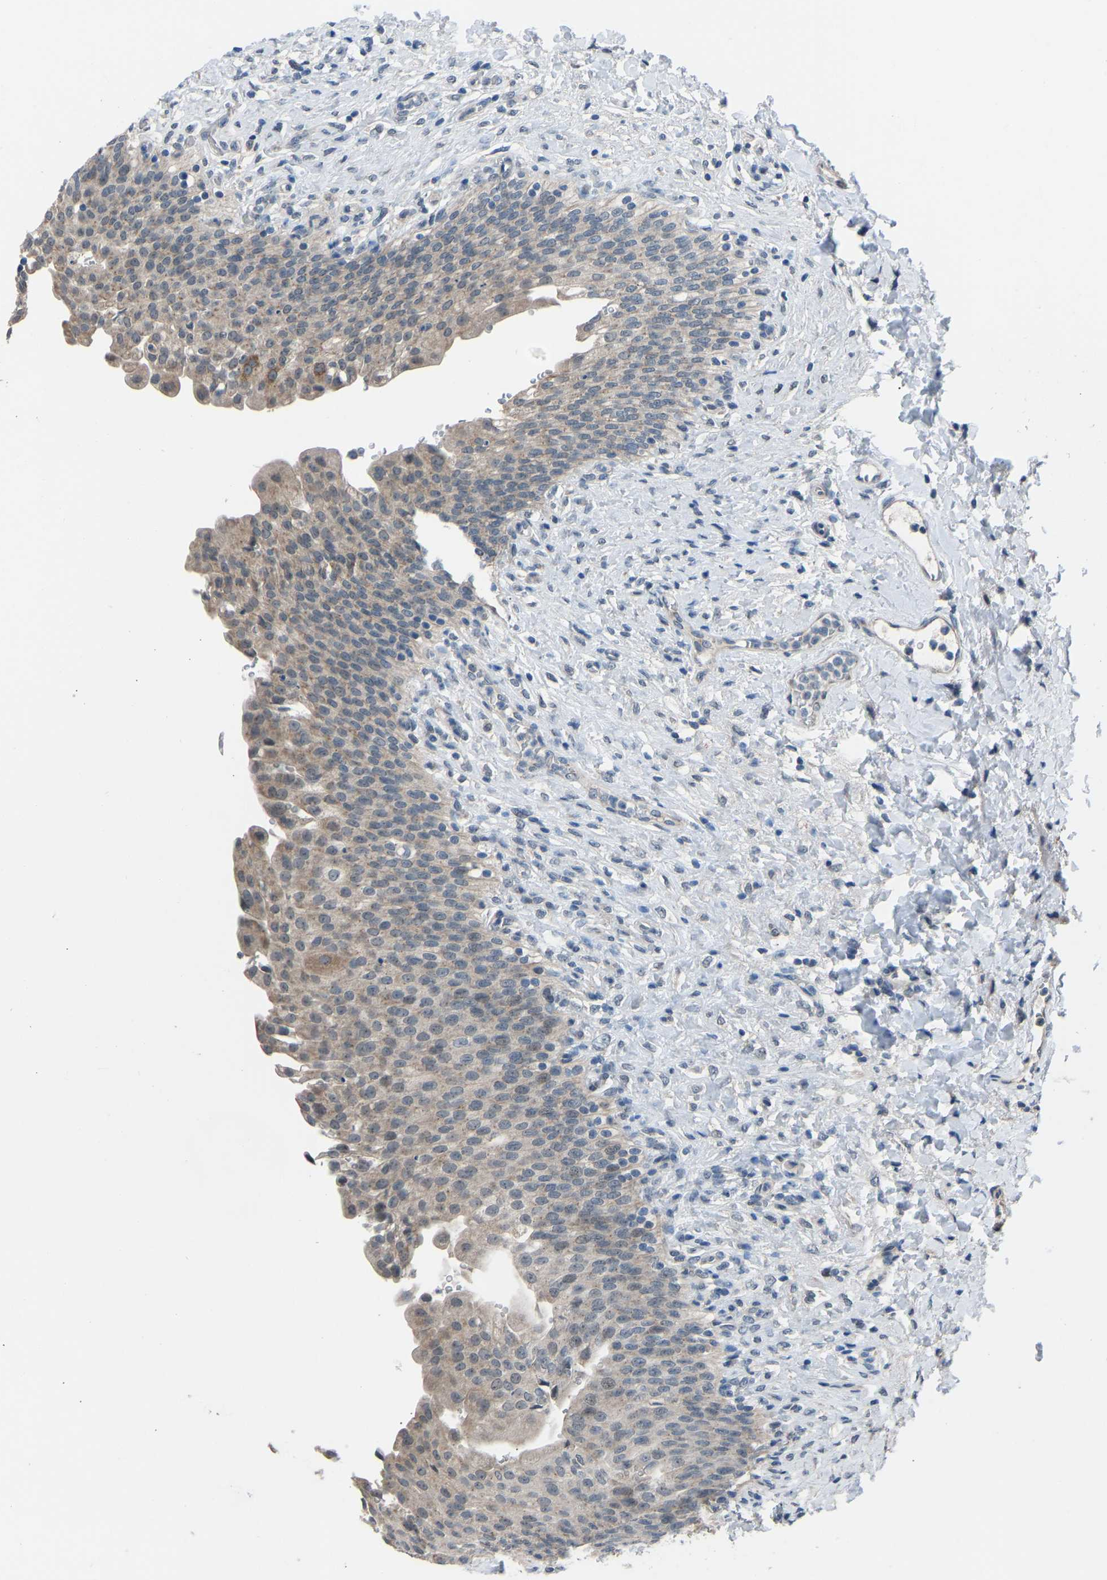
{"staining": {"intensity": "moderate", "quantity": ">75%", "location": "cytoplasmic/membranous,nuclear"}, "tissue": "urinary bladder", "cell_type": "Urothelial cells", "image_type": "normal", "snomed": [{"axis": "morphology", "description": "Urothelial carcinoma, High grade"}, {"axis": "topography", "description": "Urinary bladder"}], "caption": "The histopathology image reveals immunohistochemical staining of normal urinary bladder. There is moderate cytoplasmic/membranous,nuclear expression is appreciated in about >75% of urothelial cells. (DAB (3,3'-diaminobenzidine) IHC, brown staining for protein, blue staining for nuclei).", "gene": "CDK2AP1", "patient": {"sex": "male", "age": 46}}